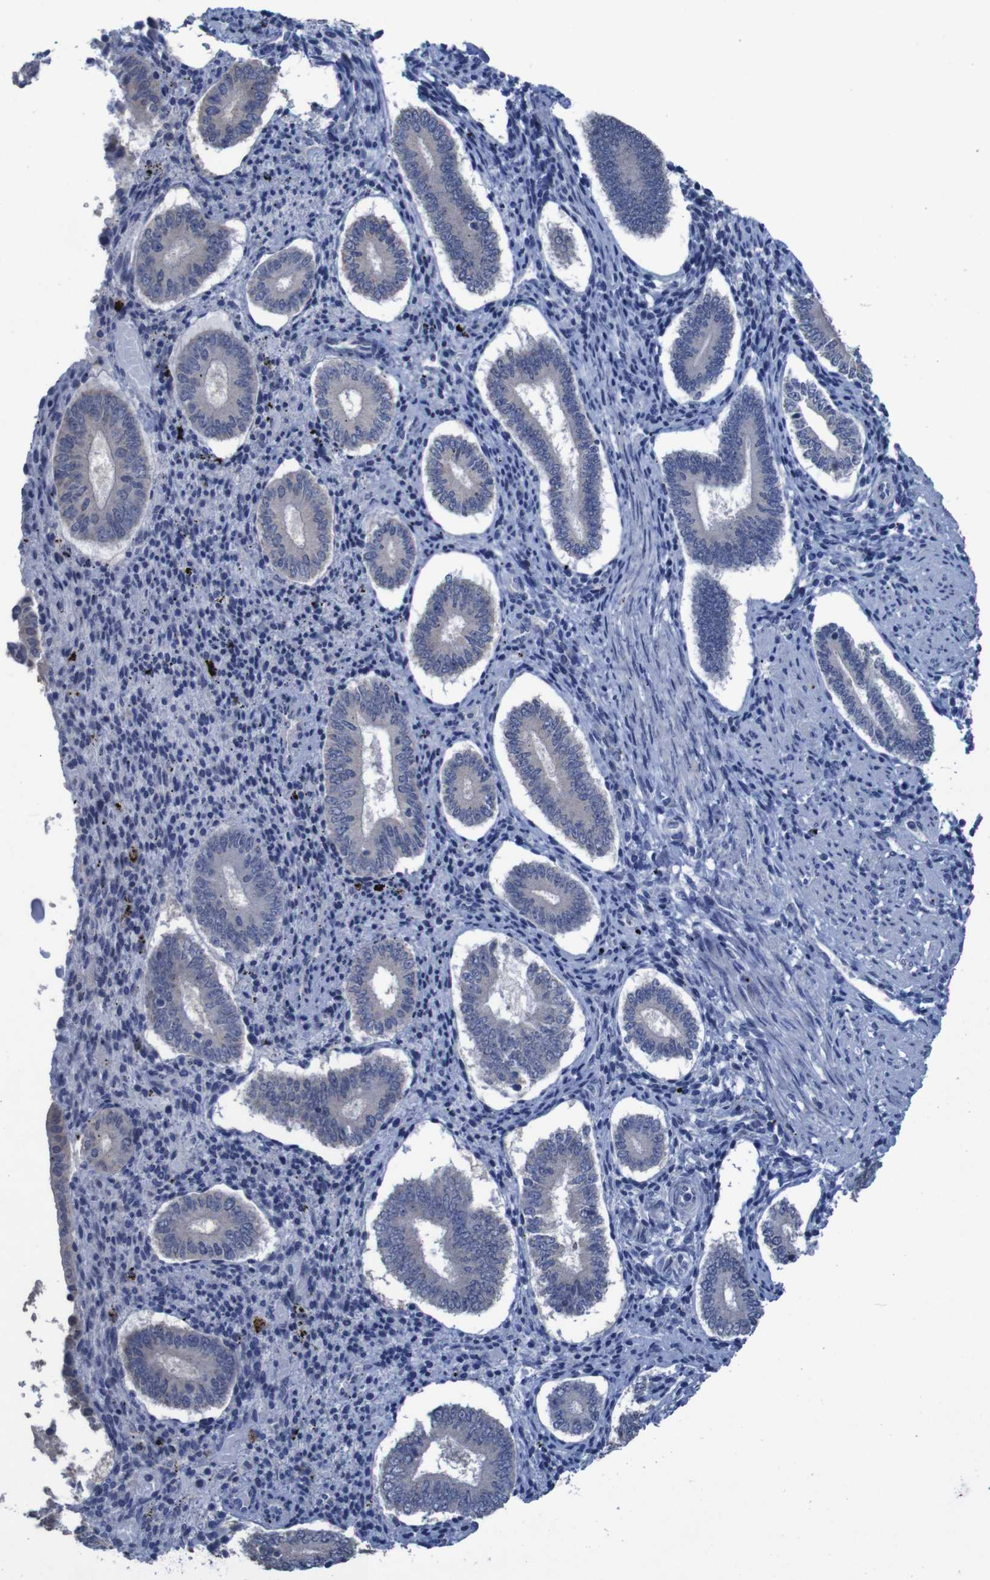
{"staining": {"intensity": "negative", "quantity": "none", "location": "none"}, "tissue": "endometrium", "cell_type": "Cells in endometrial stroma", "image_type": "normal", "snomed": [{"axis": "morphology", "description": "Normal tissue, NOS"}, {"axis": "topography", "description": "Endometrium"}], "caption": "High magnification brightfield microscopy of normal endometrium stained with DAB (brown) and counterstained with hematoxylin (blue): cells in endometrial stroma show no significant positivity. (Brightfield microscopy of DAB immunohistochemistry (IHC) at high magnification).", "gene": "CLDN18", "patient": {"sex": "female", "age": 42}}